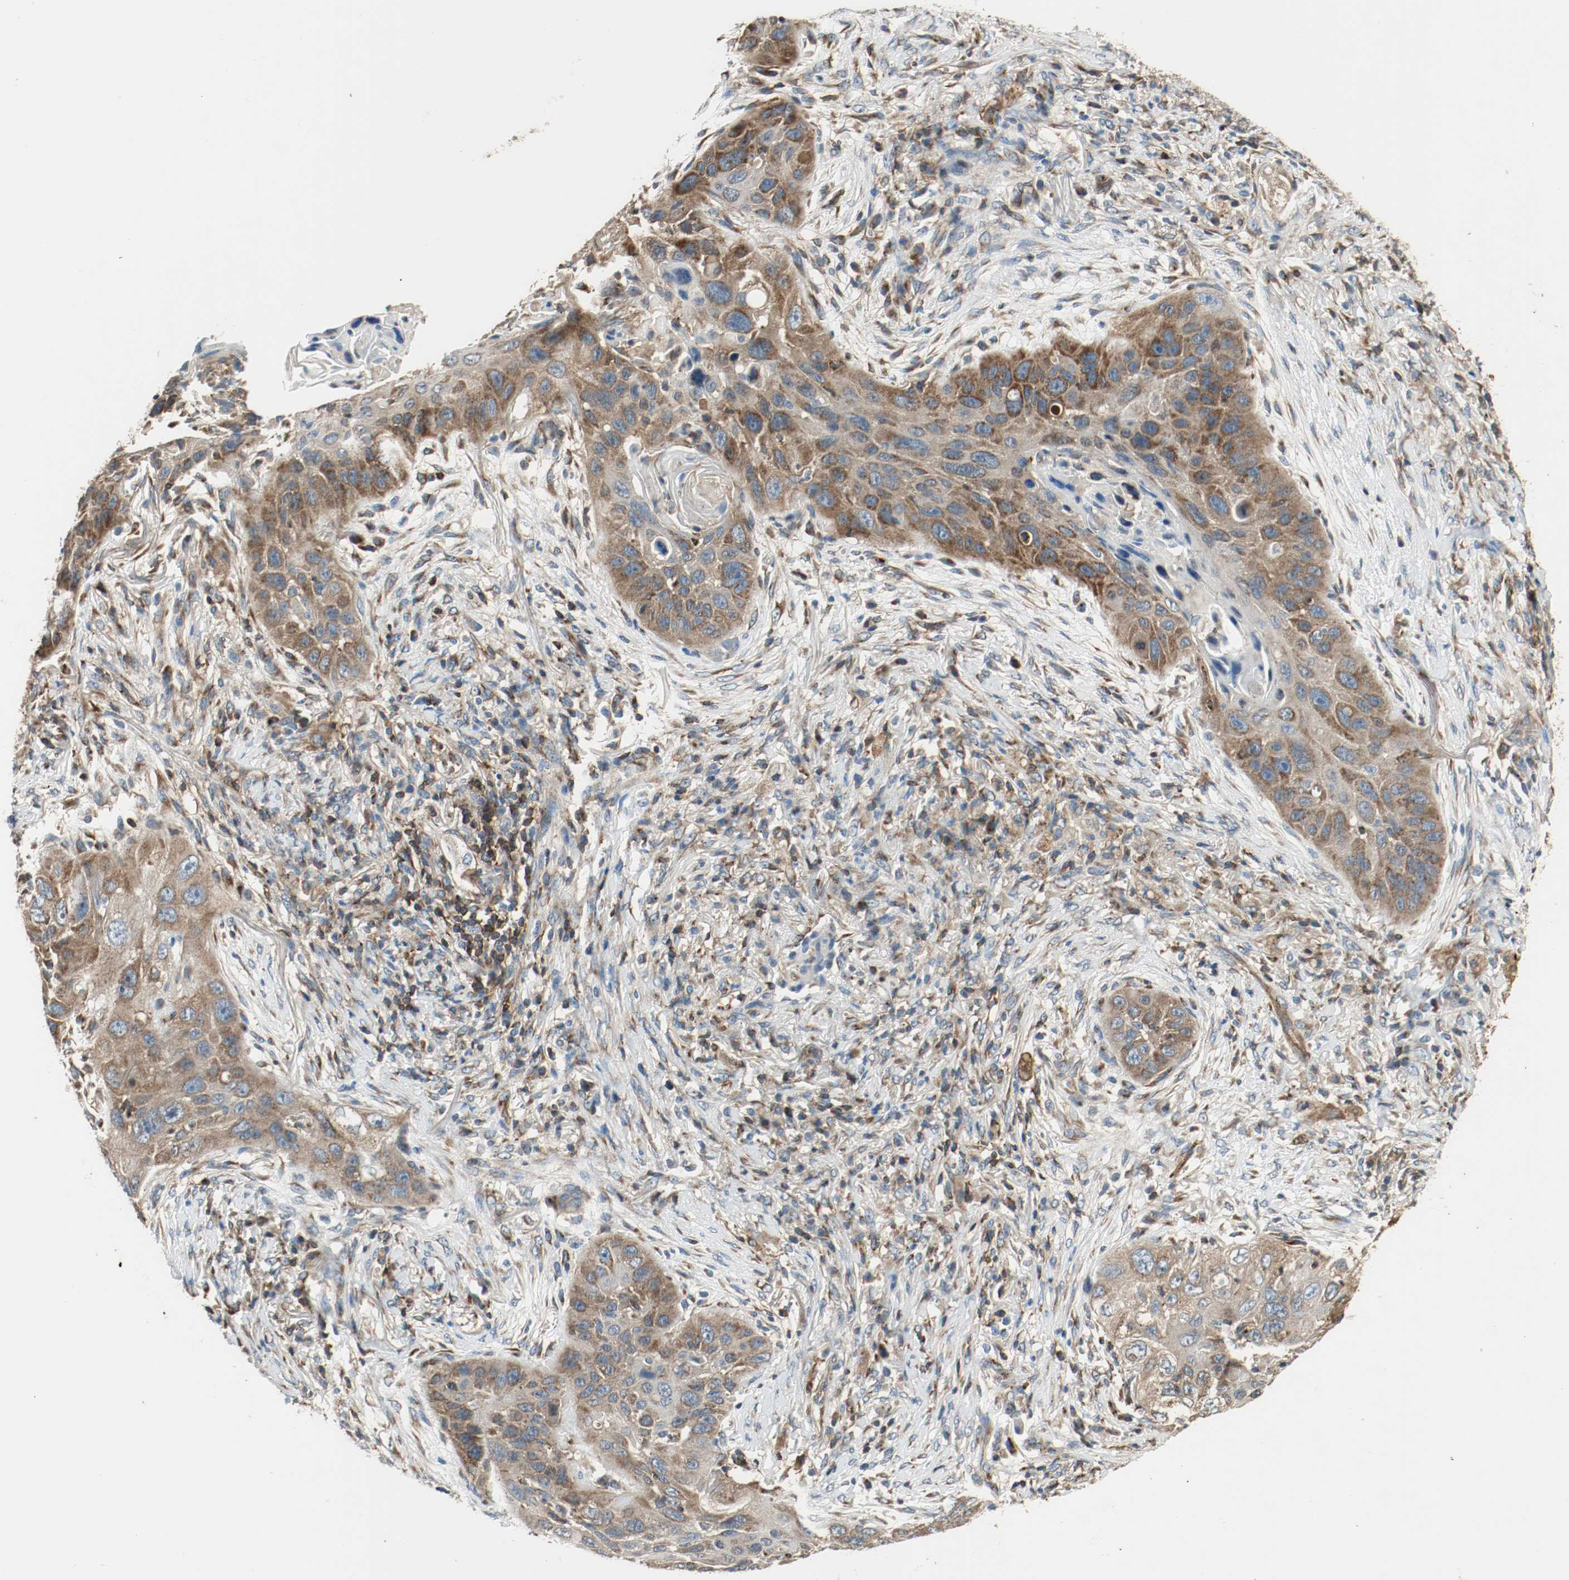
{"staining": {"intensity": "strong", "quantity": ">75%", "location": "cytoplasmic/membranous"}, "tissue": "lung cancer", "cell_type": "Tumor cells", "image_type": "cancer", "snomed": [{"axis": "morphology", "description": "Squamous cell carcinoma, NOS"}, {"axis": "topography", "description": "Lung"}], "caption": "Tumor cells exhibit strong cytoplasmic/membranous expression in approximately >75% of cells in lung squamous cell carcinoma.", "gene": "PLCG1", "patient": {"sex": "female", "age": 67}}